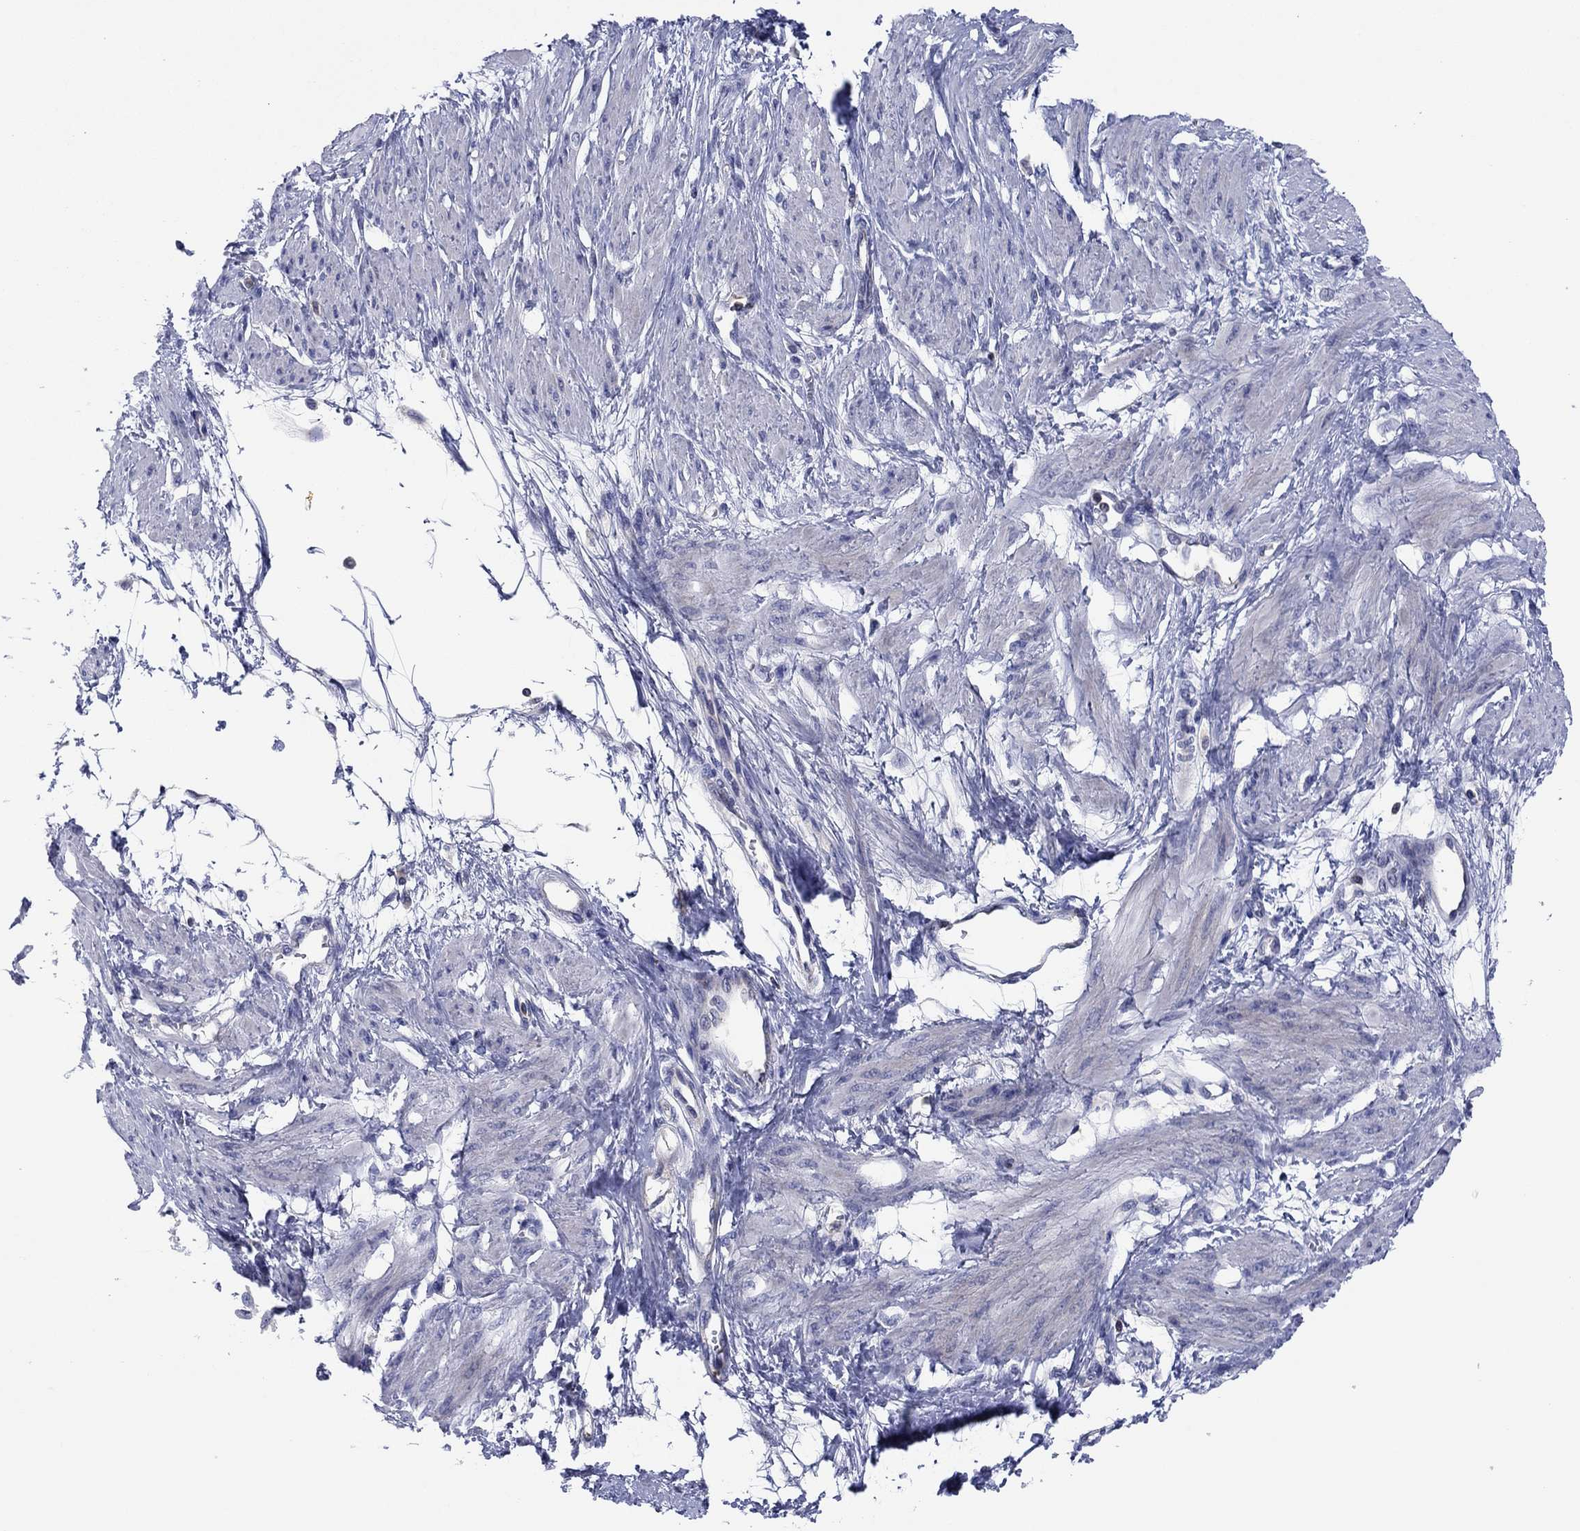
{"staining": {"intensity": "negative", "quantity": "none", "location": "none"}, "tissue": "smooth muscle", "cell_type": "Smooth muscle cells", "image_type": "normal", "snomed": [{"axis": "morphology", "description": "Normal tissue, NOS"}, {"axis": "topography", "description": "Smooth muscle"}, {"axis": "topography", "description": "Uterus"}], "caption": "DAB (3,3'-diaminobenzidine) immunohistochemical staining of normal smooth muscle reveals no significant staining in smooth muscle cells. (IHC, brightfield microscopy, high magnification).", "gene": "PVR", "patient": {"sex": "female", "age": 39}}